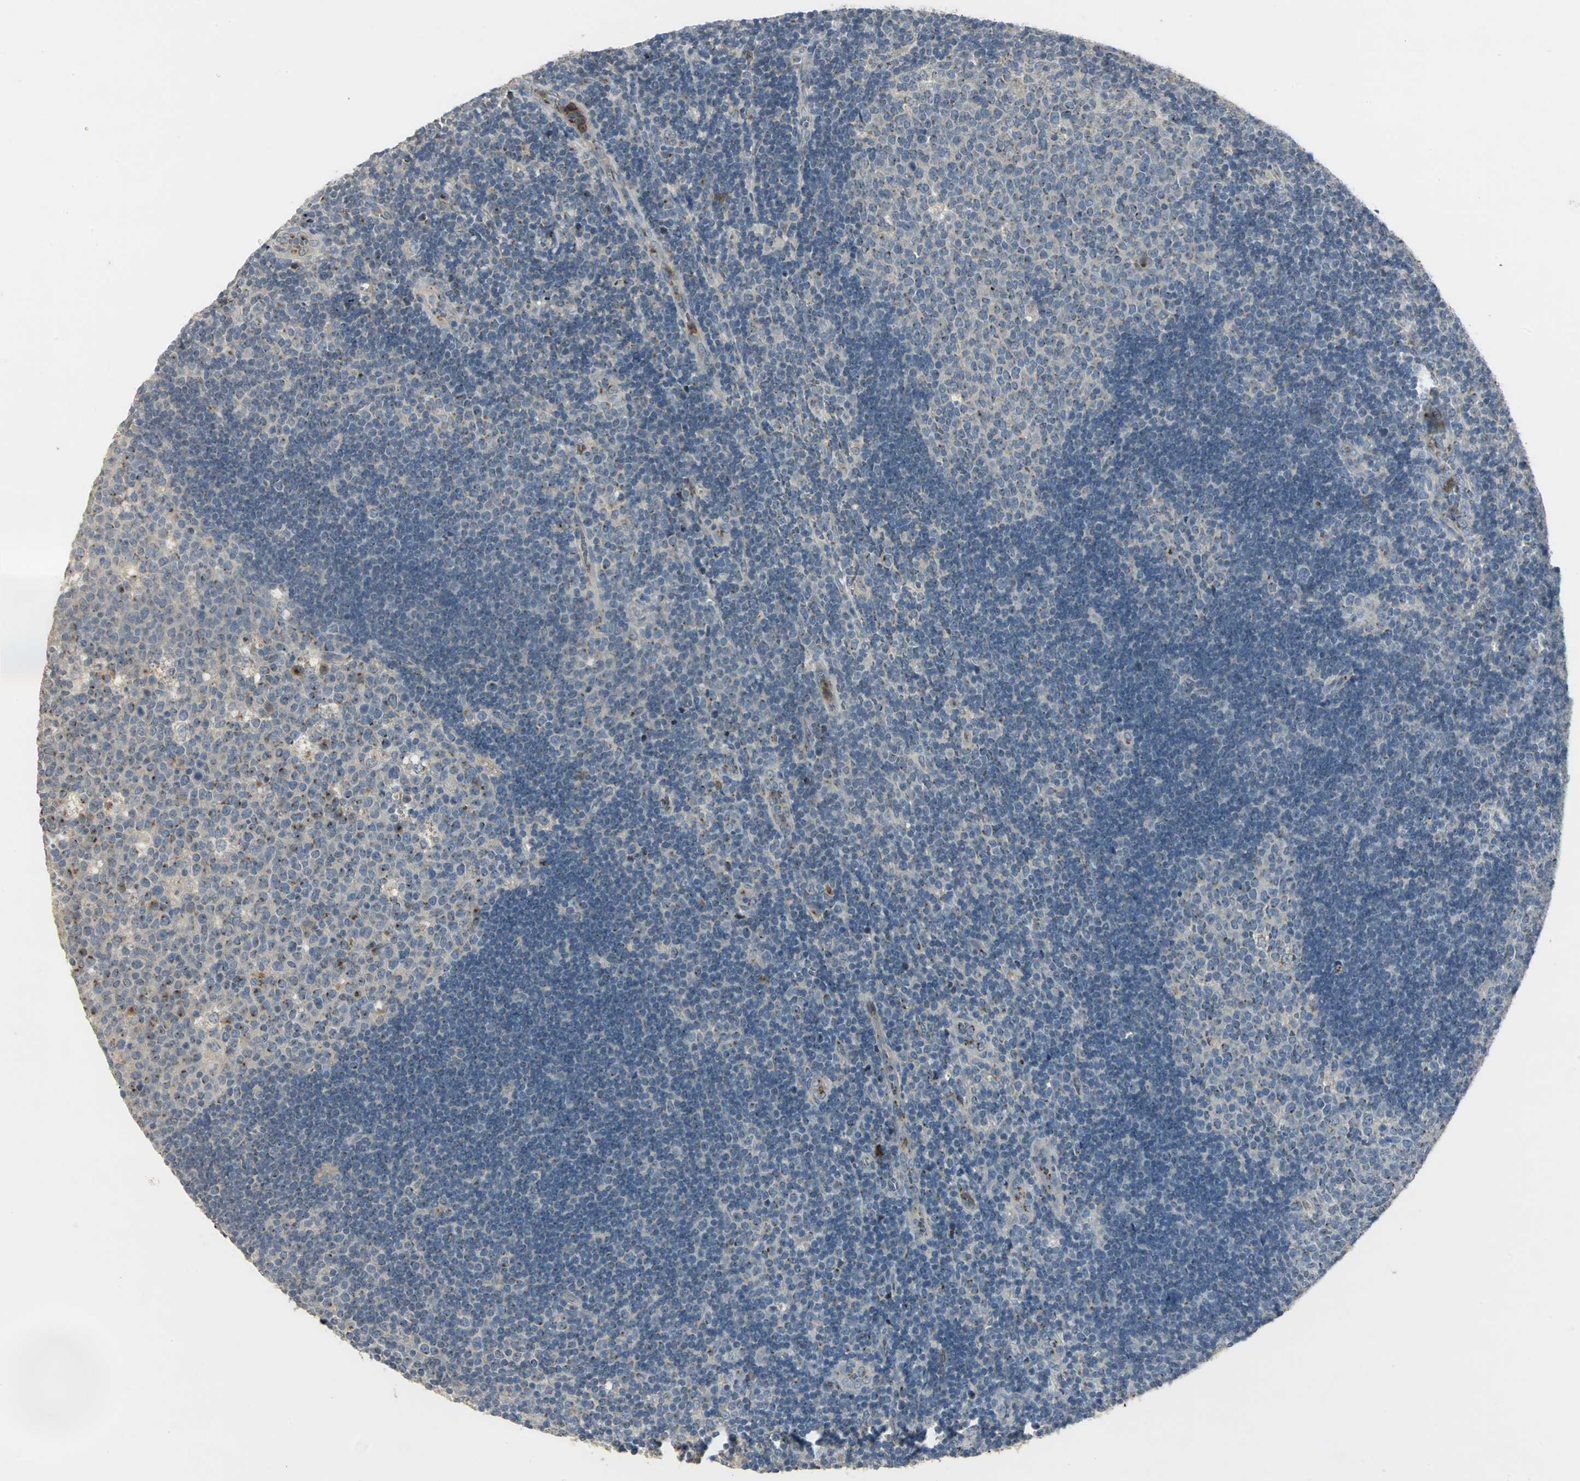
{"staining": {"intensity": "moderate", "quantity": "<25%", "location": "cytoplasmic/membranous"}, "tissue": "lymph node", "cell_type": "Germinal center cells", "image_type": "normal", "snomed": [{"axis": "morphology", "description": "Normal tissue, NOS"}, {"axis": "topography", "description": "Lymph node"}, {"axis": "topography", "description": "Salivary gland"}], "caption": "Moderate cytoplasmic/membranous protein staining is present in about <25% of germinal center cells in lymph node.", "gene": "TM9SF2", "patient": {"sex": "male", "age": 8}}